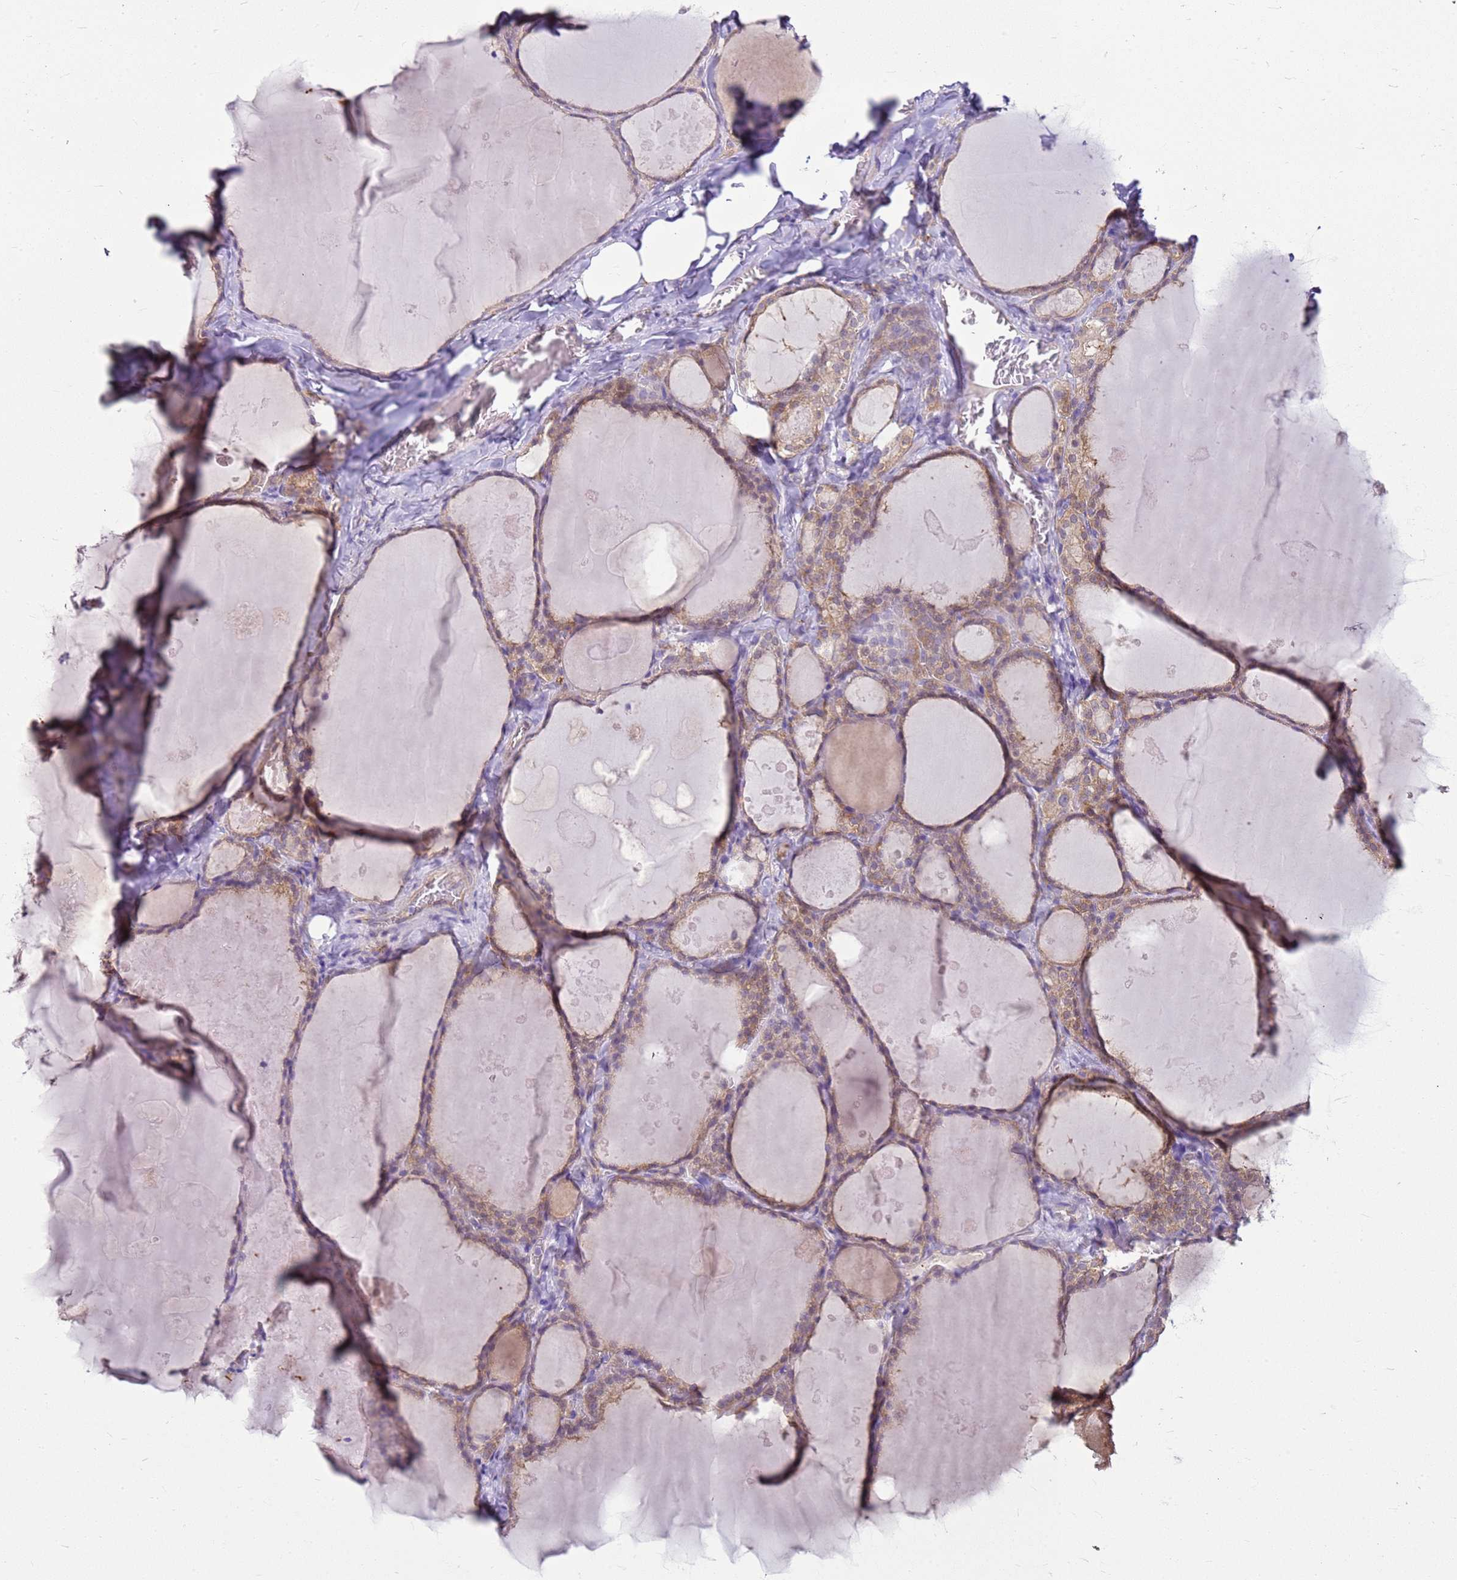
{"staining": {"intensity": "moderate", "quantity": ">75%", "location": "cytoplasmic/membranous"}, "tissue": "thyroid gland", "cell_type": "Glandular cells", "image_type": "normal", "snomed": [{"axis": "morphology", "description": "Normal tissue, NOS"}, {"axis": "topography", "description": "Thyroid gland"}], "caption": "Protein staining exhibits moderate cytoplasmic/membranous positivity in about >75% of glandular cells in unremarkable thyroid gland. (Stains: DAB (3,3'-diaminobenzidine) in brown, nuclei in blue, Microscopy: brightfield microscopy at high magnification).", "gene": "HSPB1", "patient": {"sex": "male", "age": 56}}